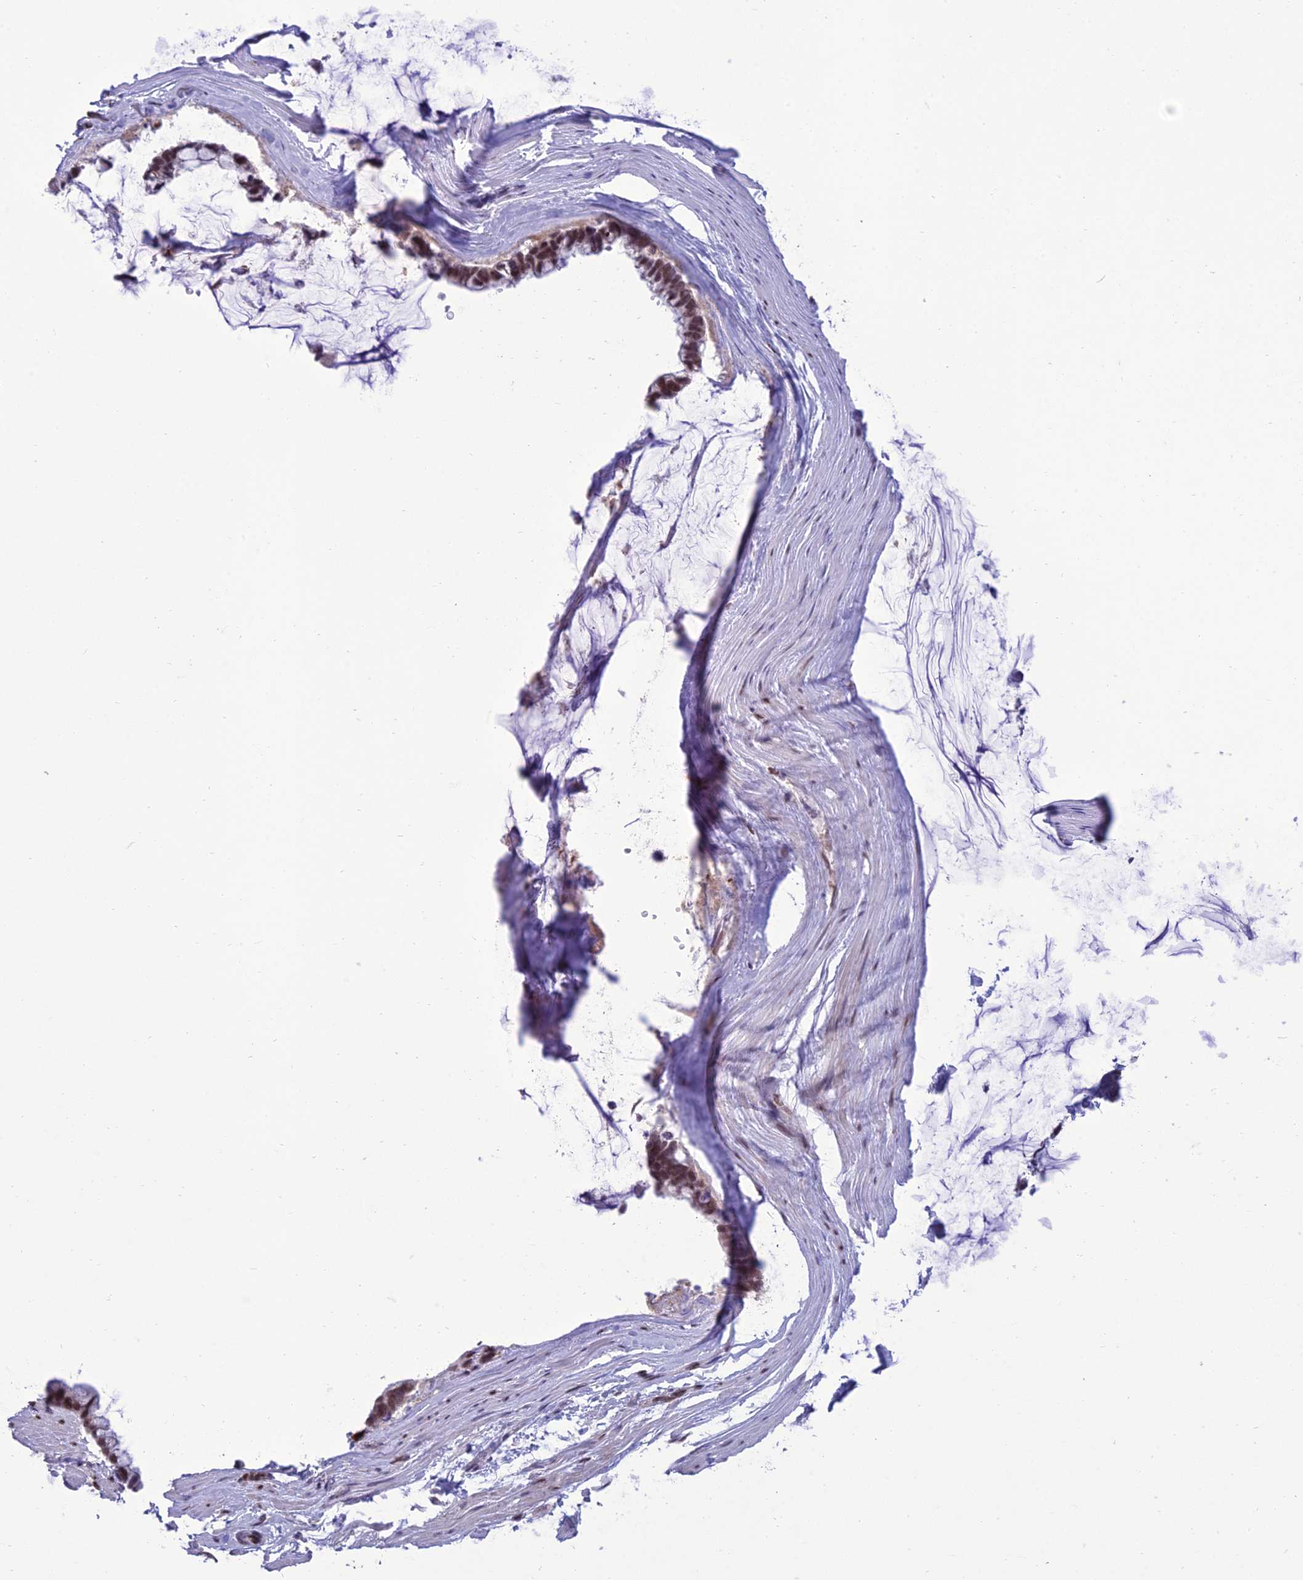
{"staining": {"intensity": "moderate", "quantity": ">75%", "location": "nuclear"}, "tissue": "ovarian cancer", "cell_type": "Tumor cells", "image_type": "cancer", "snomed": [{"axis": "morphology", "description": "Cystadenocarcinoma, mucinous, NOS"}, {"axis": "topography", "description": "Ovary"}], "caption": "A brown stain labels moderate nuclear positivity of a protein in human ovarian cancer (mucinous cystadenocarcinoma) tumor cells.", "gene": "RANBP3", "patient": {"sex": "female", "age": 39}}